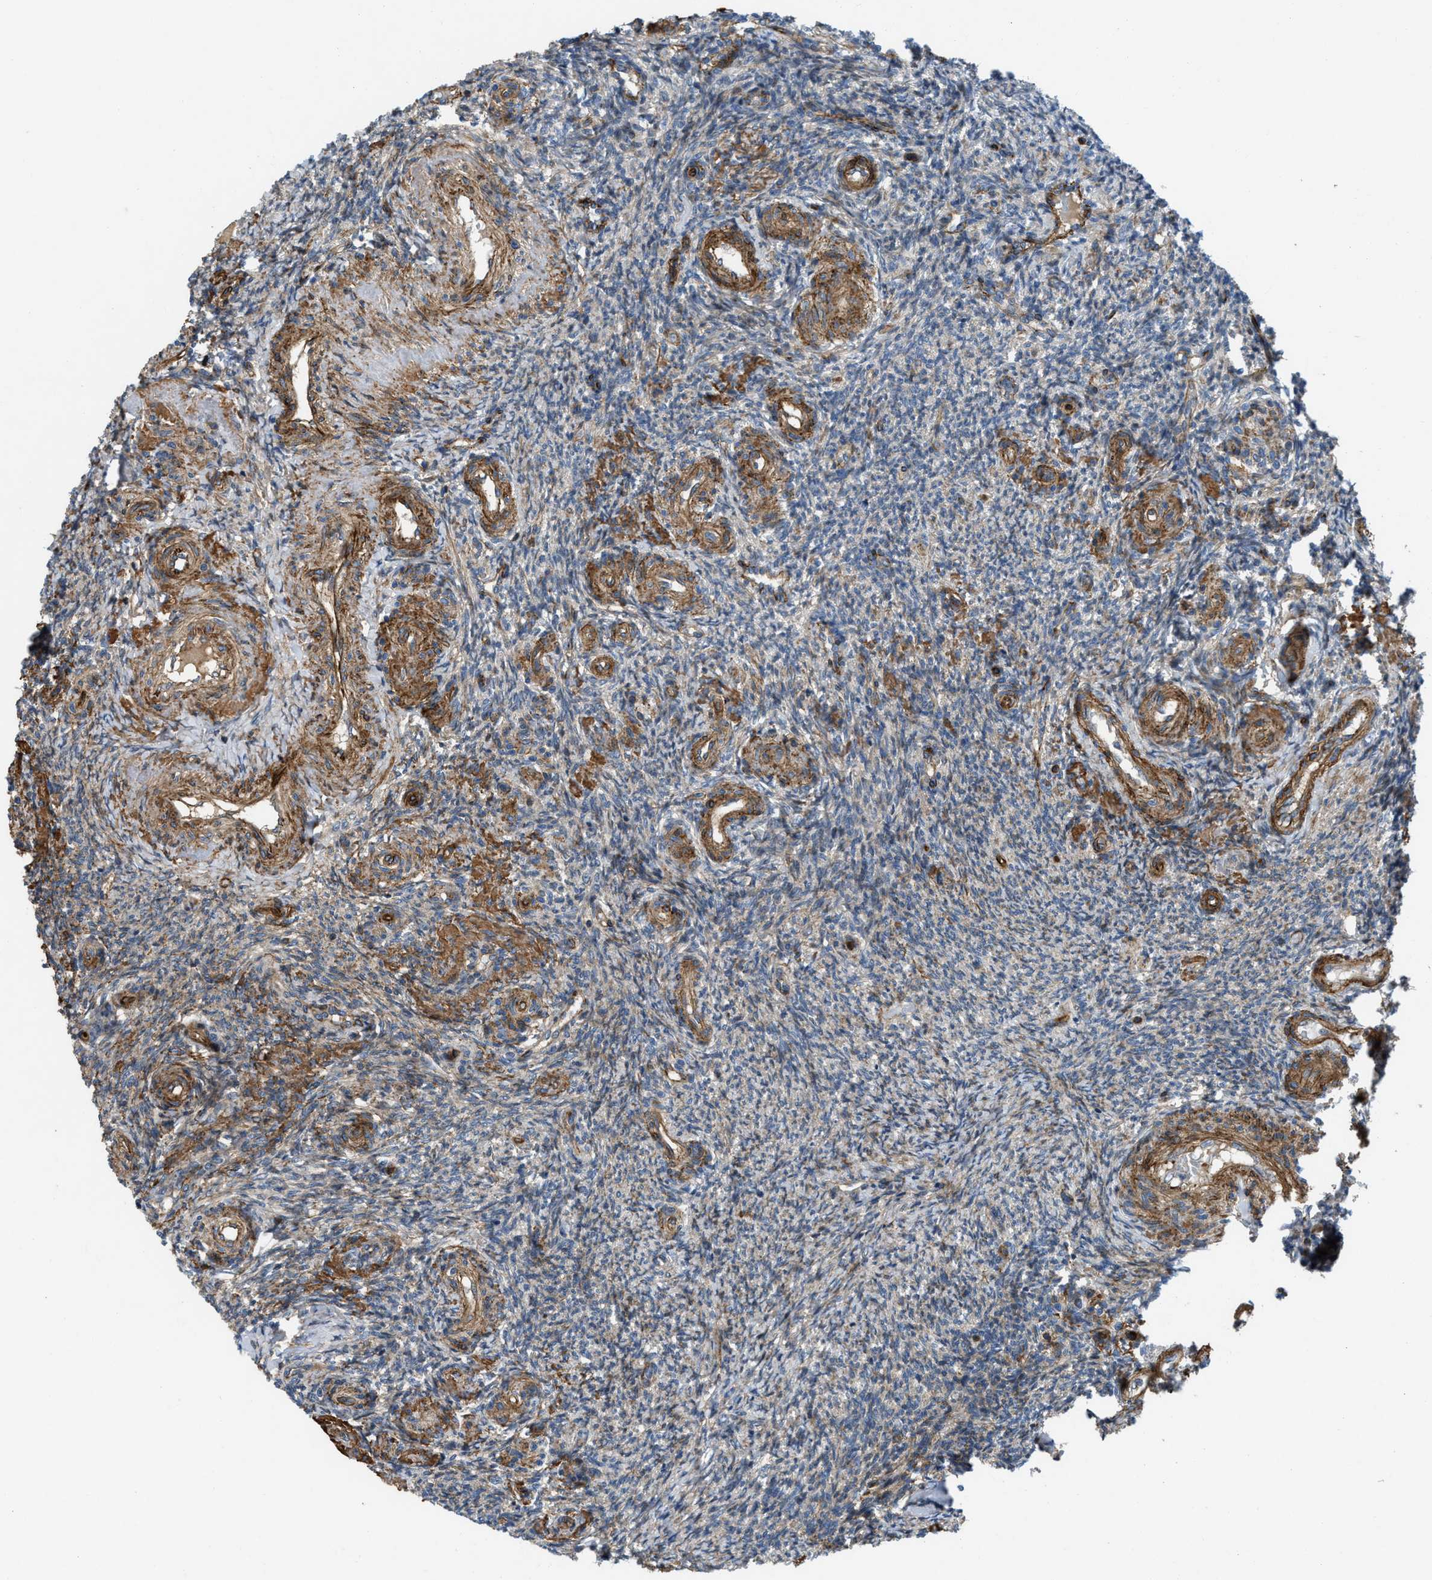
{"staining": {"intensity": "moderate", "quantity": ">75%", "location": "cytoplasmic/membranous"}, "tissue": "ovary", "cell_type": "Ovarian stroma cells", "image_type": "normal", "snomed": [{"axis": "morphology", "description": "Normal tissue, NOS"}, {"axis": "topography", "description": "Ovary"}], "caption": "A brown stain shows moderate cytoplasmic/membranous positivity of a protein in ovarian stroma cells of benign human ovary.", "gene": "NYNRIN", "patient": {"sex": "female", "age": 41}}